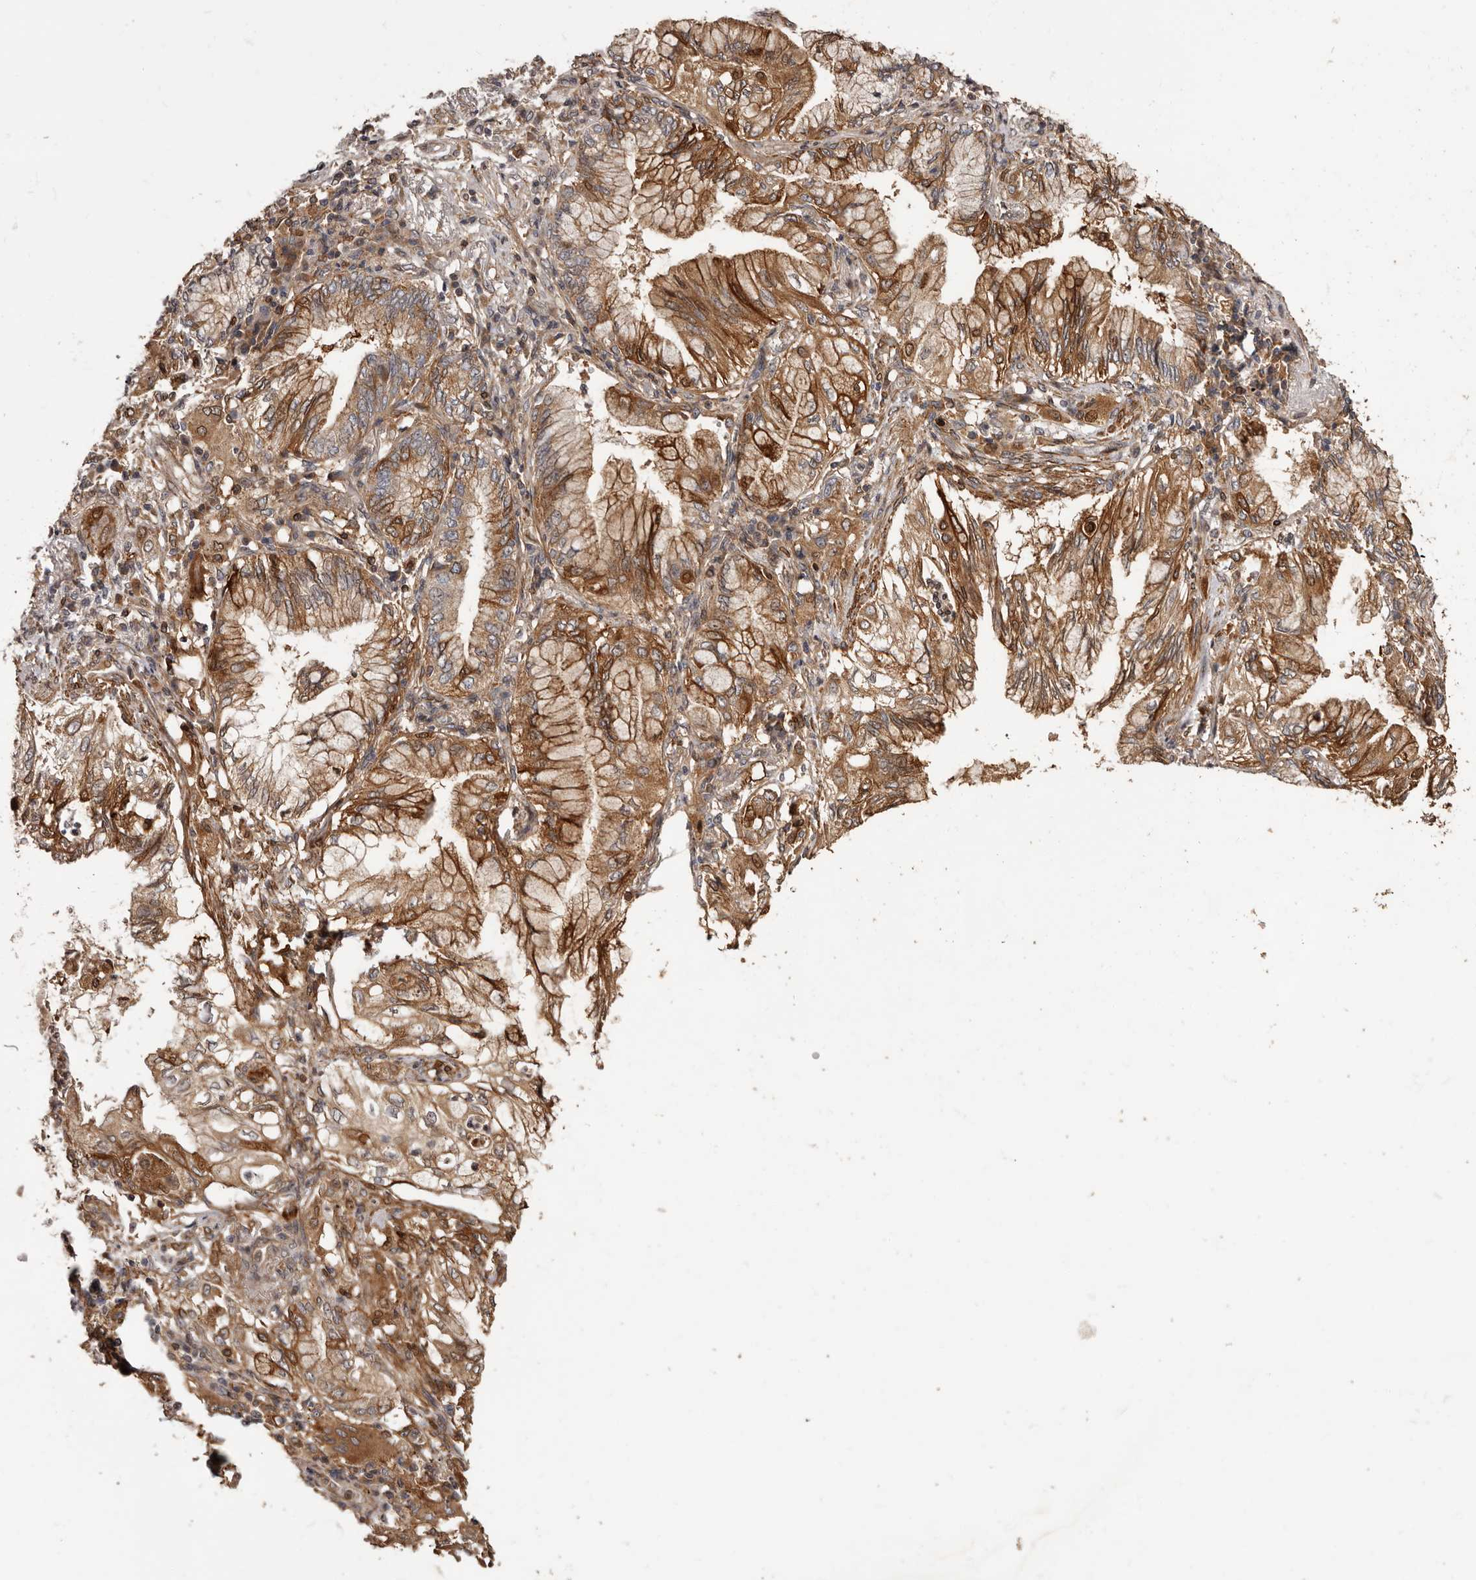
{"staining": {"intensity": "moderate", "quantity": ">75%", "location": "cytoplasmic/membranous"}, "tissue": "lung cancer", "cell_type": "Tumor cells", "image_type": "cancer", "snomed": [{"axis": "morphology", "description": "Adenocarcinoma, NOS"}, {"axis": "topography", "description": "Lung"}], "caption": "Lung cancer (adenocarcinoma) stained with IHC demonstrates moderate cytoplasmic/membranous positivity in about >75% of tumor cells.", "gene": "ZCCHC7", "patient": {"sex": "female", "age": 70}}